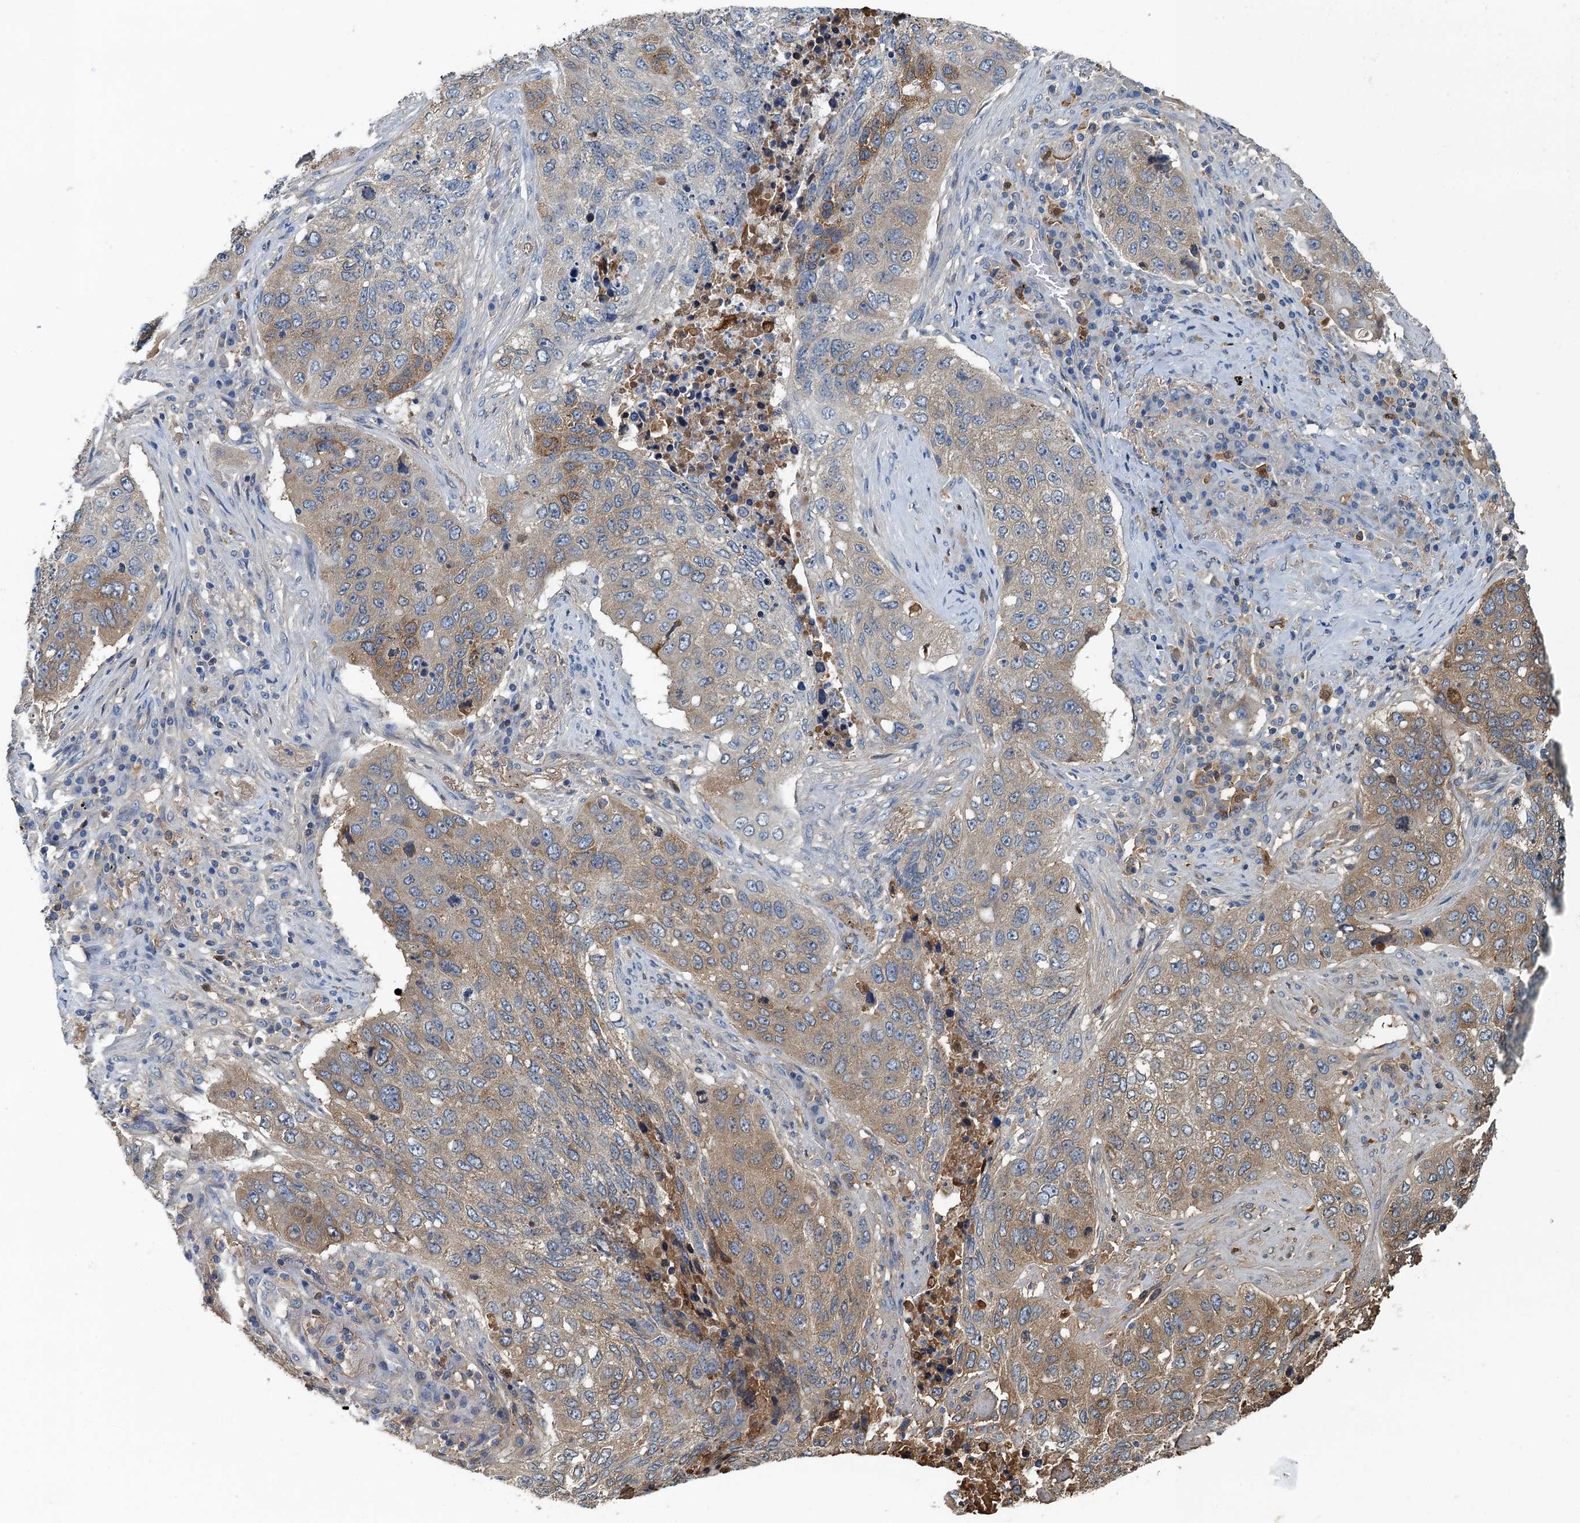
{"staining": {"intensity": "moderate", "quantity": "25%-75%", "location": "cytoplasmic/membranous"}, "tissue": "lung cancer", "cell_type": "Tumor cells", "image_type": "cancer", "snomed": [{"axis": "morphology", "description": "Squamous cell carcinoma, NOS"}, {"axis": "topography", "description": "Lung"}], "caption": "There is medium levels of moderate cytoplasmic/membranous positivity in tumor cells of lung squamous cell carcinoma, as demonstrated by immunohistochemical staining (brown color).", "gene": "LSM14B", "patient": {"sex": "female", "age": 63}}